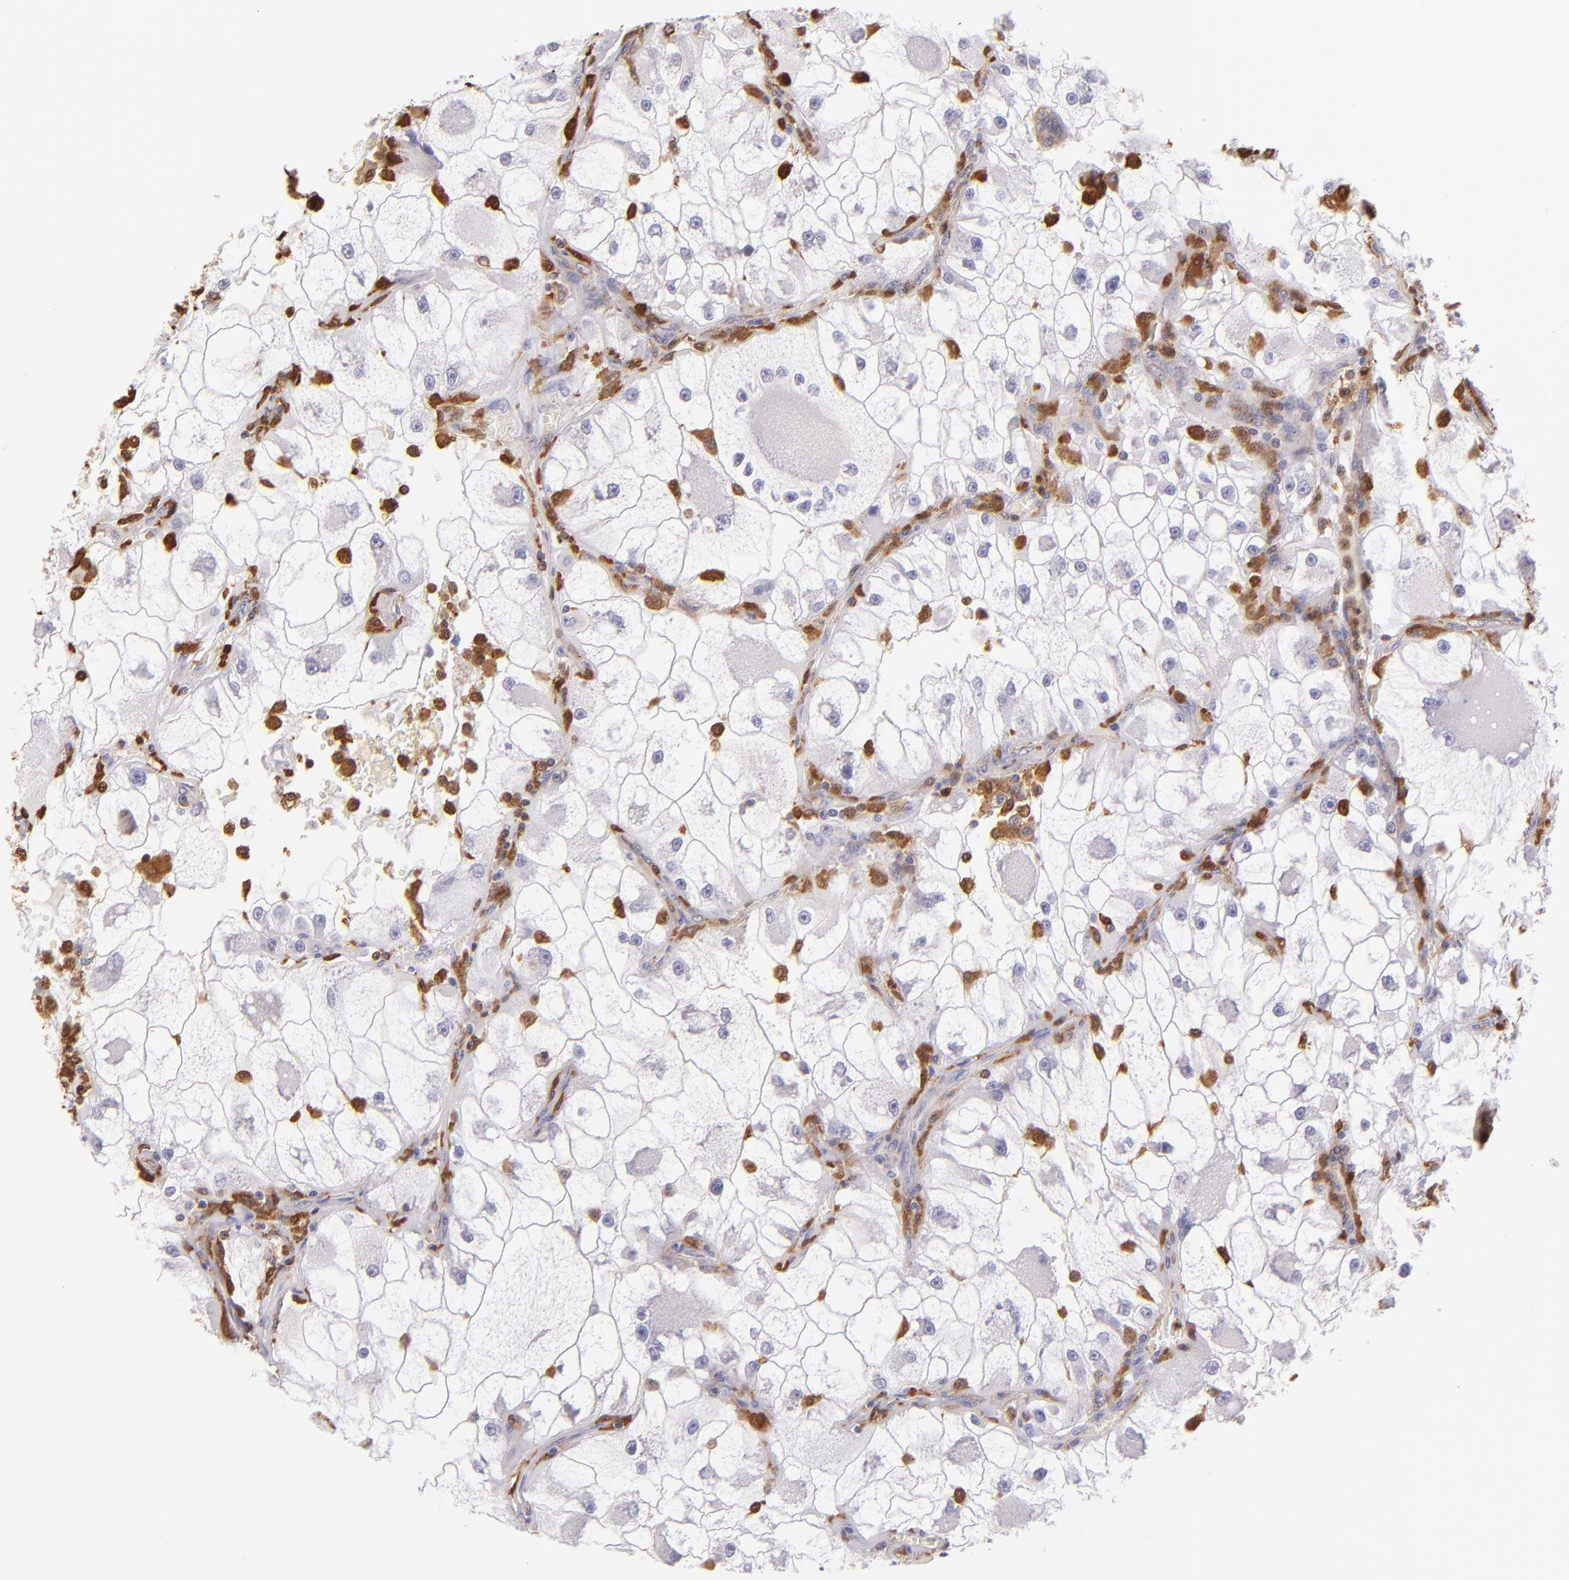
{"staining": {"intensity": "negative", "quantity": "none", "location": "none"}, "tissue": "renal cancer", "cell_type": "Tumor cells", "image_type": "cancer", "snomed": [{"axis": "morphology", "description": "Adenocarcinoma, NOS"}, {"axis": "topography", "description": "Kidney"}], "caption": "A photomicrograph of renal cancer stained for a protein reveals no brown staining in tumor cells.", "gene": "BTK", "patient": {"sex": "female", "age": 73}}